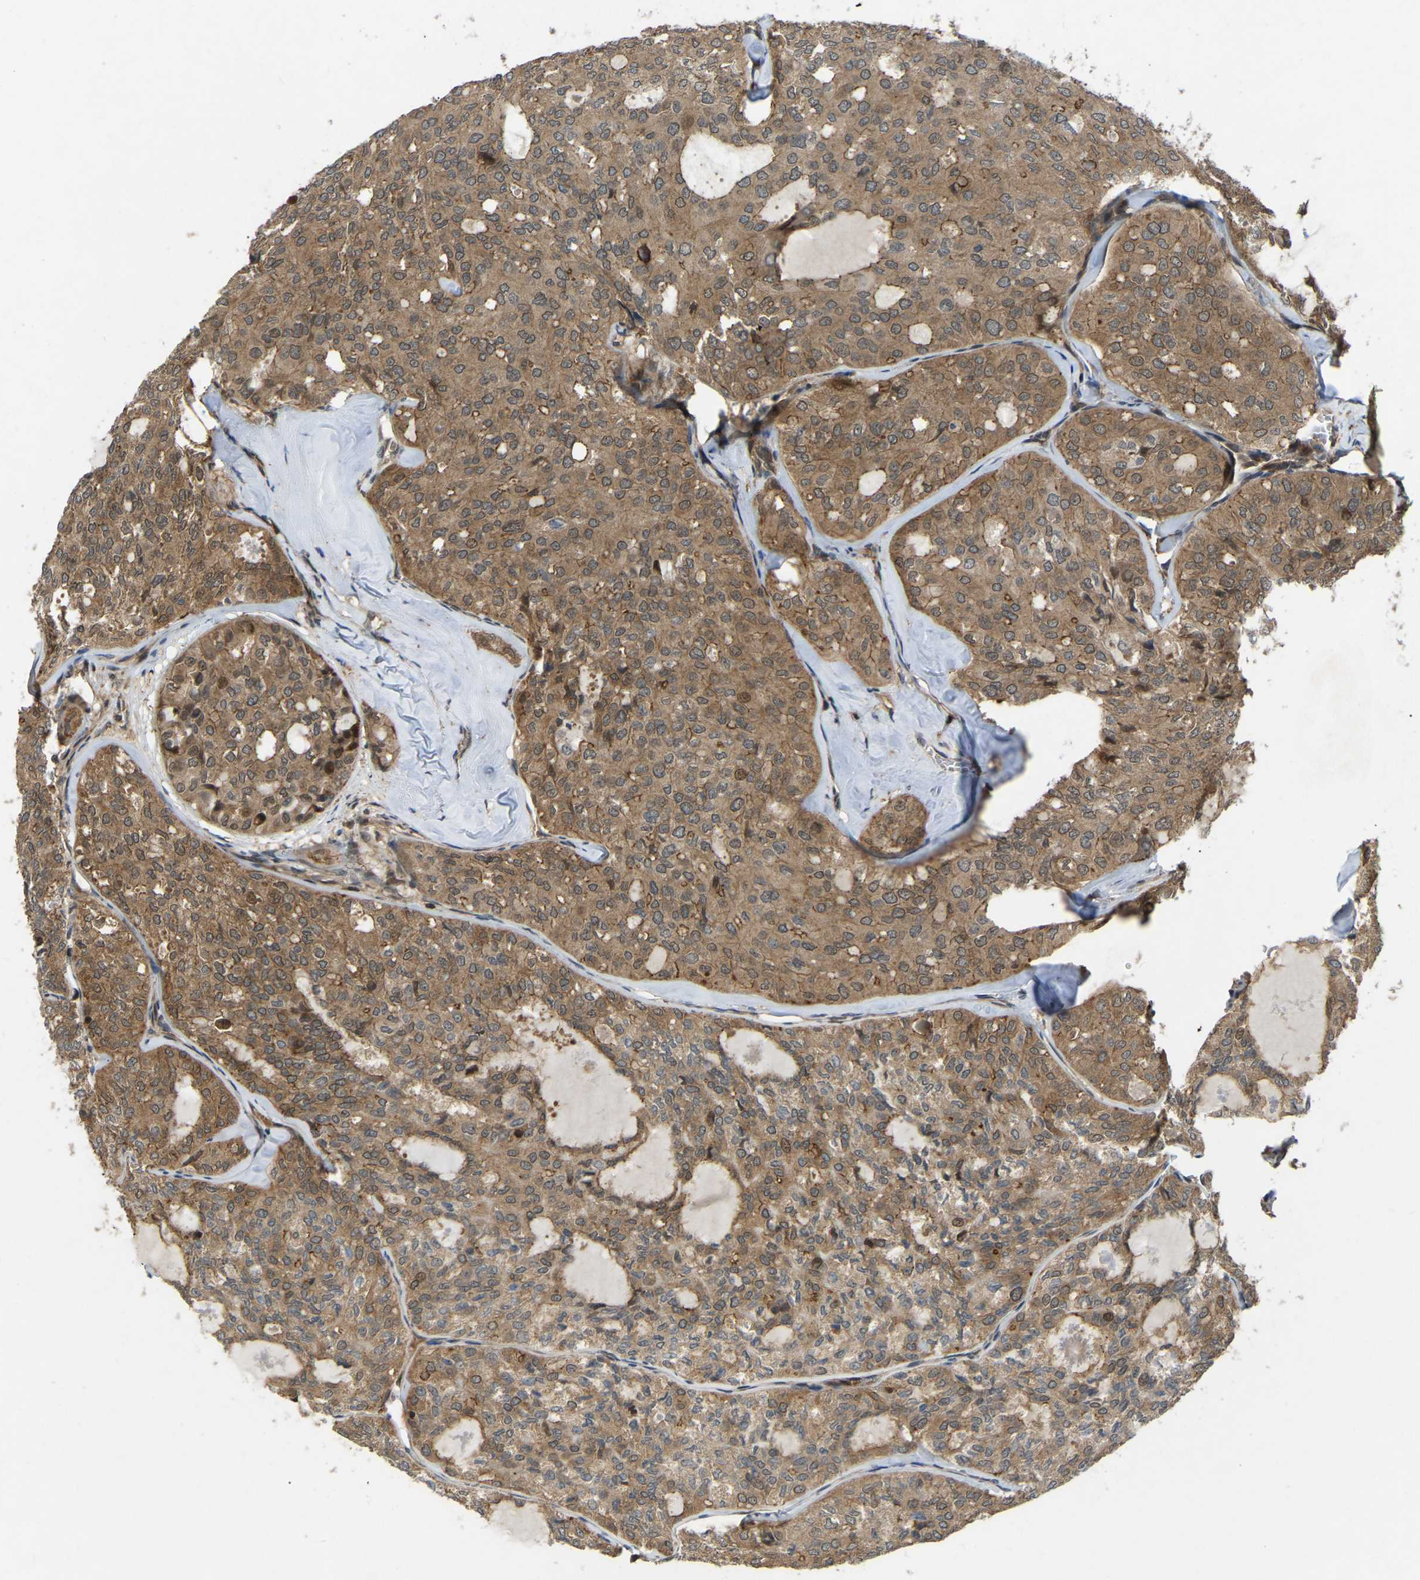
{"staining": {"intensity": "moderate", "quantity": ">75%", "location": "cytoplasmic/membranous,nuclear"}, "tissue": "thyroid cancer", "cell_type": "Tumor cells", "image_type": "cancer", "snomed": [{"axis": "morphology", "description": "Follicular adenoma carcinoma, NOS"}, {"axis": "topography", "description": "Thyroid gland"}], "caption": "Immunohistochemistry (IHC) (DAB) staining of thyroid cancer (follicular adenoma carcinoma) demonstrates moderate cytoplasmic/membranous and nuclear protein expression in approximately >75% of tumor cells.", "gene": "KIAA1549", "patient": {"sex": "male", "age": 75}}